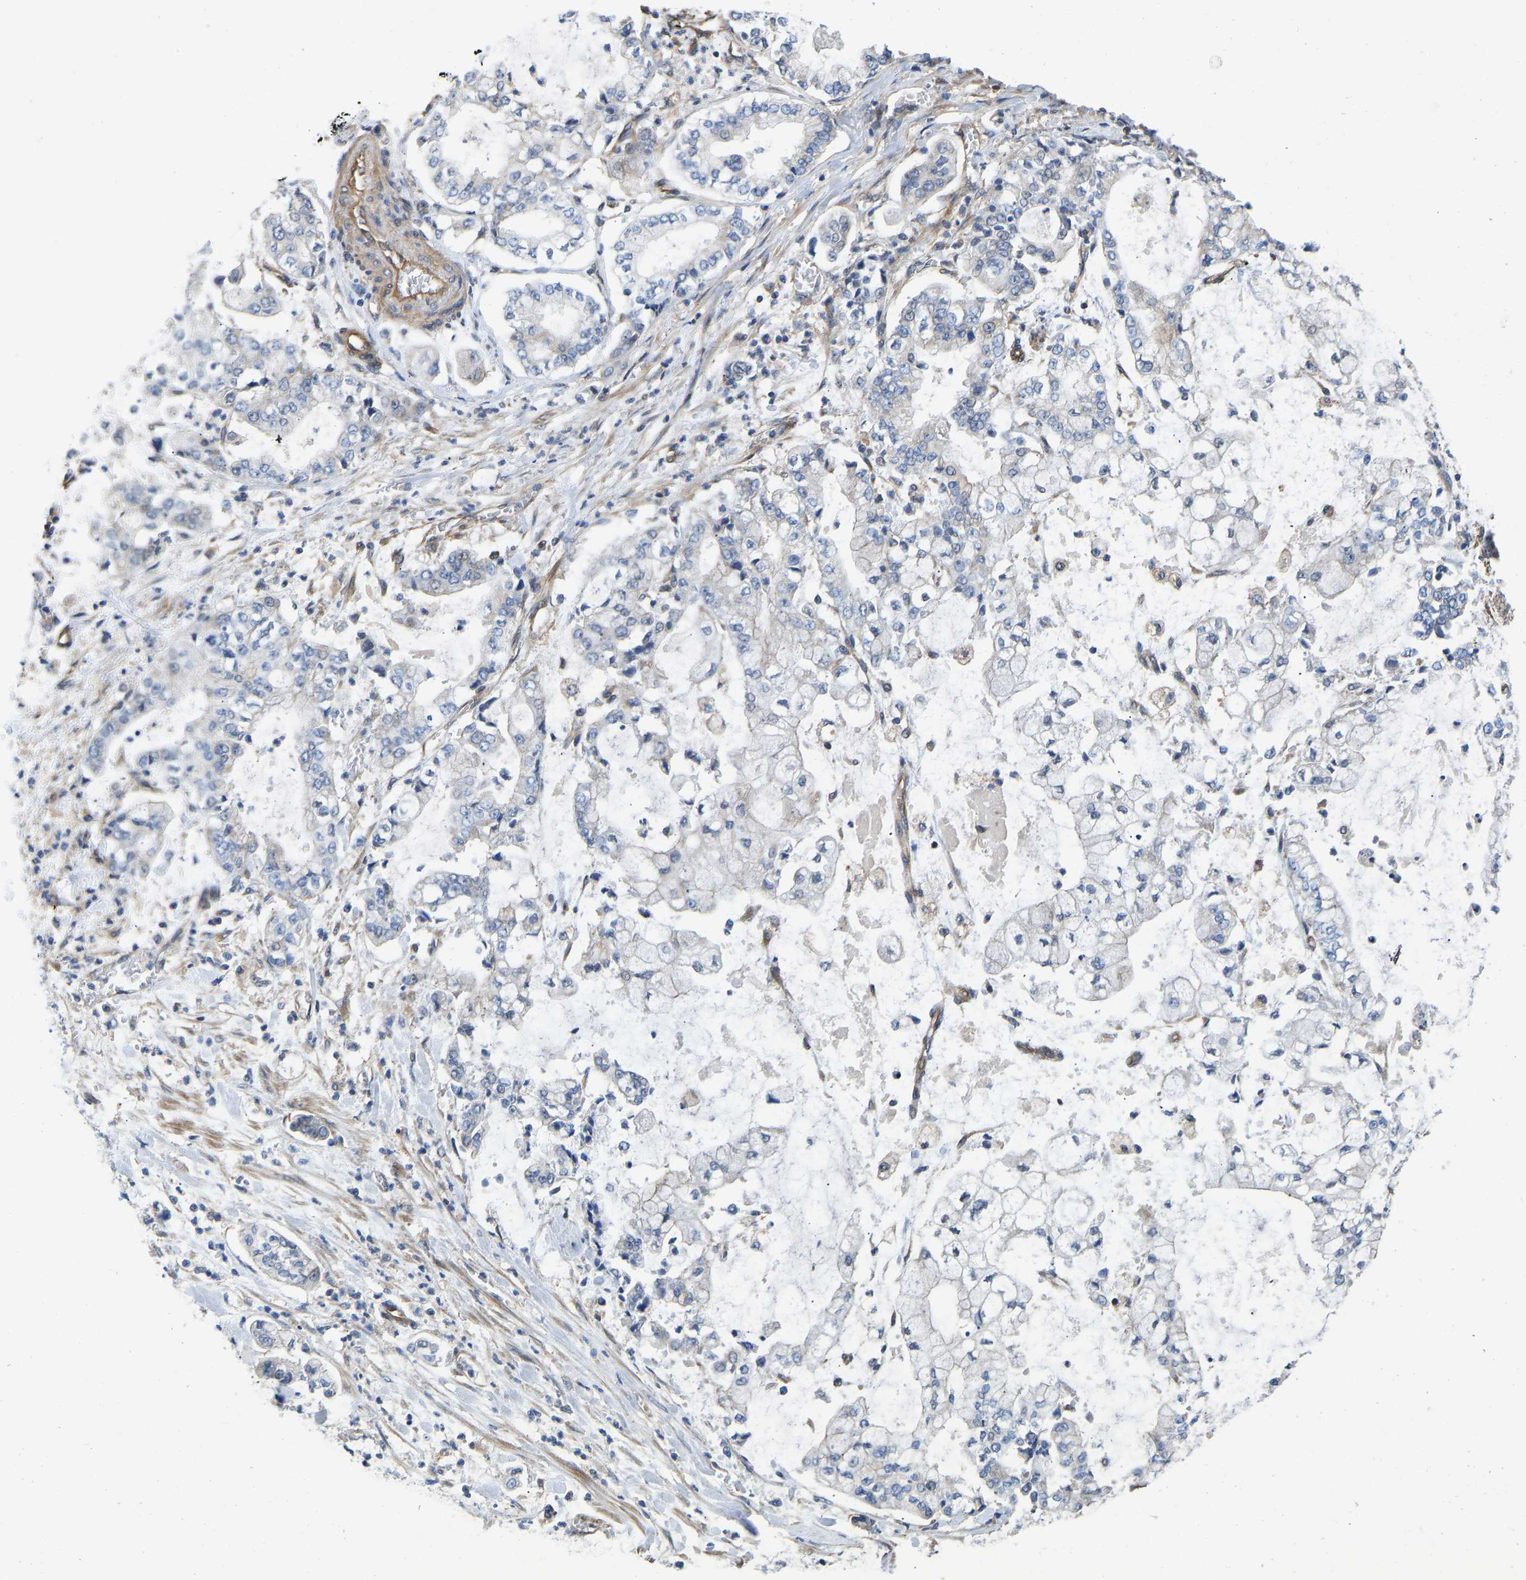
{"staining": {"intensity": "negative", "quantity": "none", "location": "none"}, "tissue": "stomach cancer", "cell_type": "Tumor cells", "image_type": "cancer", "snomed": [{"axis": "morphology", "description": "Adenocarcinoma, NOS"}, {"axis": "topography", "description": "Stomach"}], "caption": "Protein analysis of stomach adenocarcinoma shows no significant positivity in tumor cells.", "gene": "ELMO2", "patient": {"sex": "male", "age": 76}}